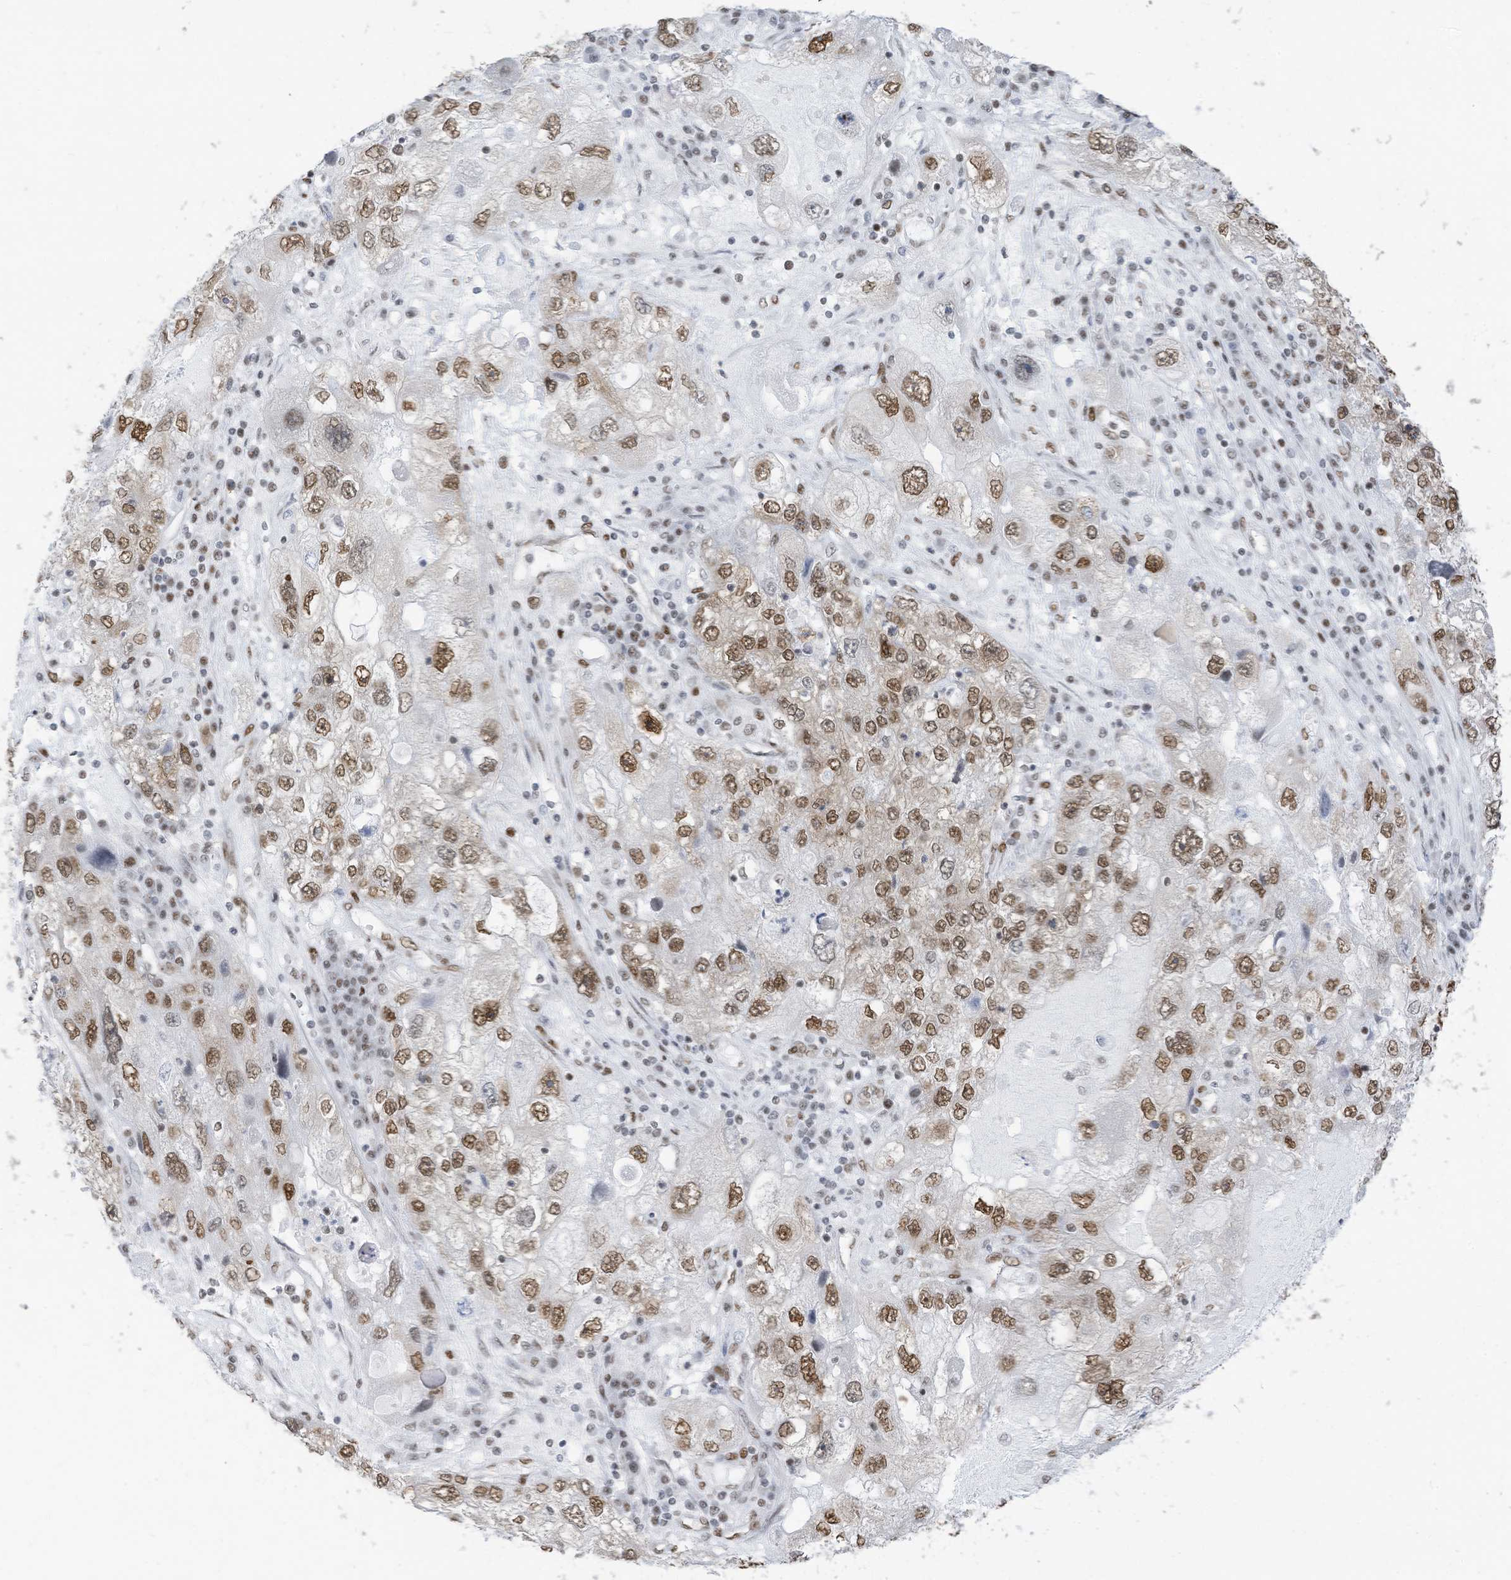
{"staining": {"intensity": "moderate", "quantity": ">75%", "location": "nuclear"}, "tissue": "endometrial cancer", "cell_type": "Tumor cells", "image_type": "cancer", "snomed": [{"axis": "morphology", "description": "Adenocarcinoma, NOS"}, {"axis": "topography", "description": "Endometrium"}], "caption": "Protein analysis of endometrial cancer (adenocarcinoma) tissue displays moderate nuclear positivity in about >75% of tumor cells.", "gene": "KHSRP", "patient": {"sex": "female", "age": 49}}